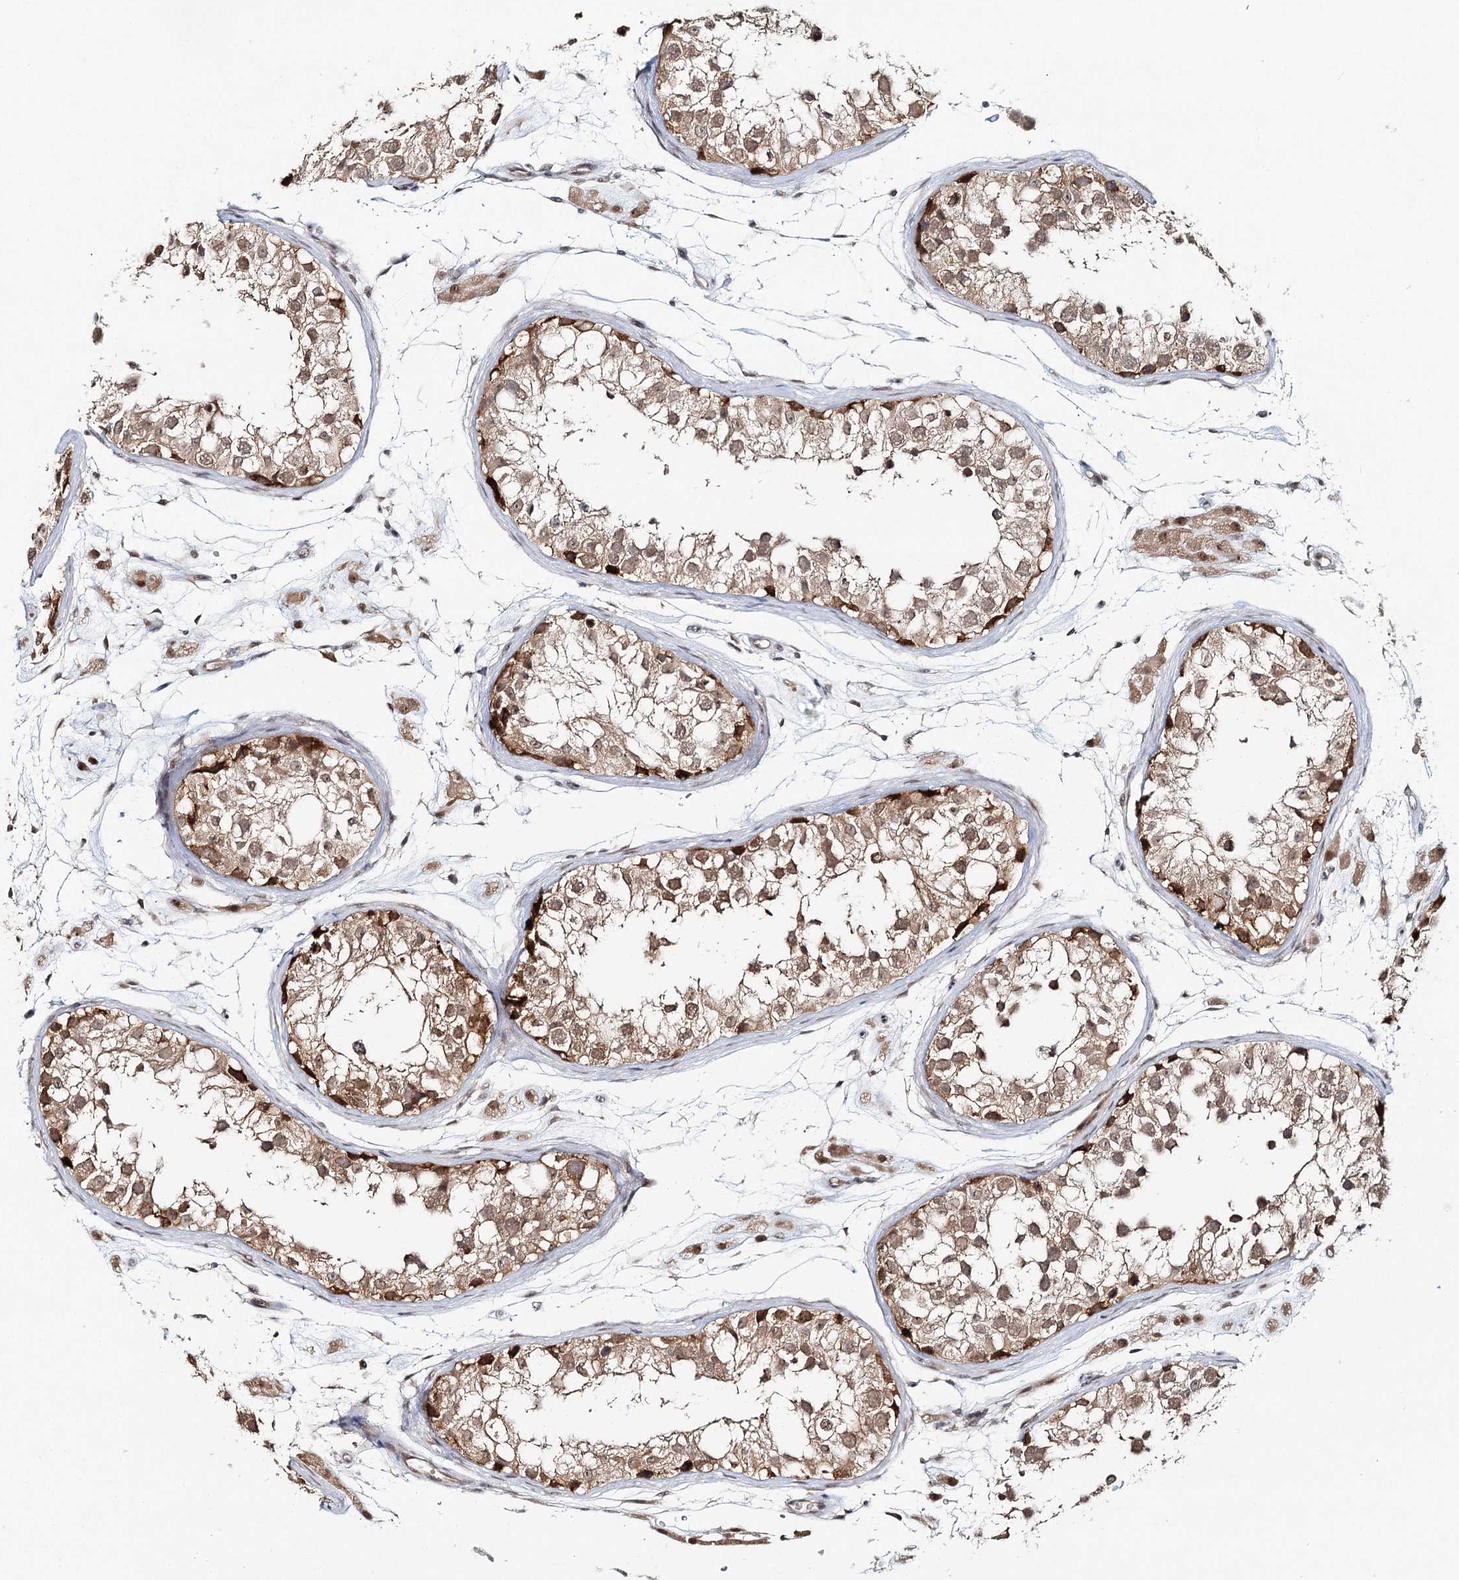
{"staining": {"intensity": "moderate", "quantity": ">75%", "location": "cytoplasmic/membranous,nuclear"}, "tissue": "testis", "cell_type": "Cells in seminiferous ducts", "image_type": "normal", "snomed": [{"axis": "morphology", "description": "Normal tissue, NOS"}, {"axis": "morphology", "description": "Adenocarcinoma, metastatic, NOS"}, {"axis": "topography", "description": "Testis"}], "caption": "Immunohistochemistry histopathology image of unremarkable human testis stained for a protein (brown), which shows medium levels of moderate cytoplasmic/membranous,nuclear expression in approximately >75% of cells in seminiferous ducts.", "gene": "FAM120B", "patient": {"sex": "male", "age": 26}}